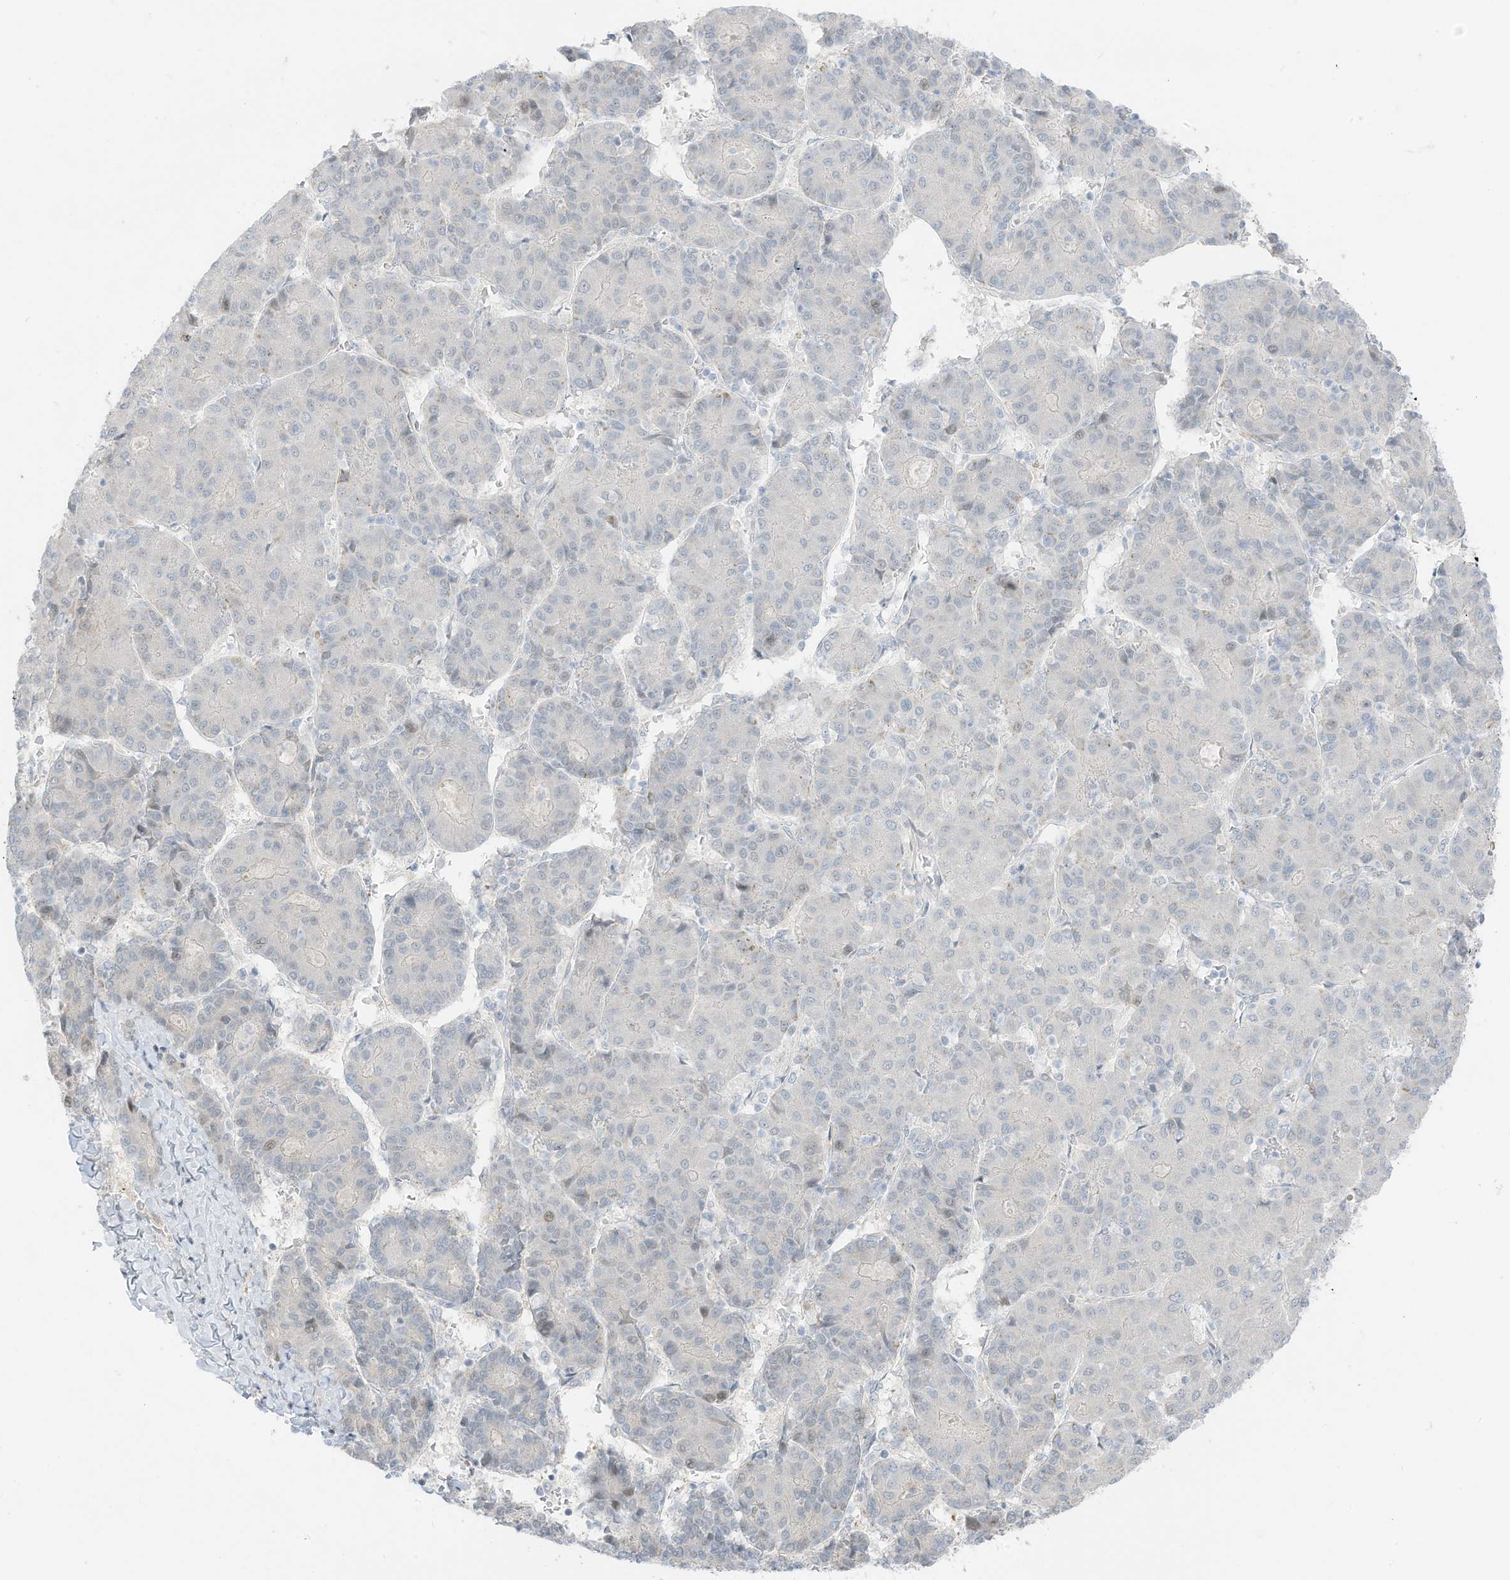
{"staining": {"intensity": "negative", "quantity": "none", "location": "none"}, "tissue": "liver cancer", "cell_type": "Tumor cells", "image_type": "cancer", "snomed": [{"axis": "morphology", "description": "Carcinoma, Hepatocellular, NOS"}, {"axis": "topography", "description": "Liver"}], "caption": "High power microscopy histopathology image of an immunohistochemistry (IHC) micrograph of liver cancer, revealing no significant positivity in tumor cells.", "gene": "ASPRV1", "patient": {"sex": "male", "age": 65}}